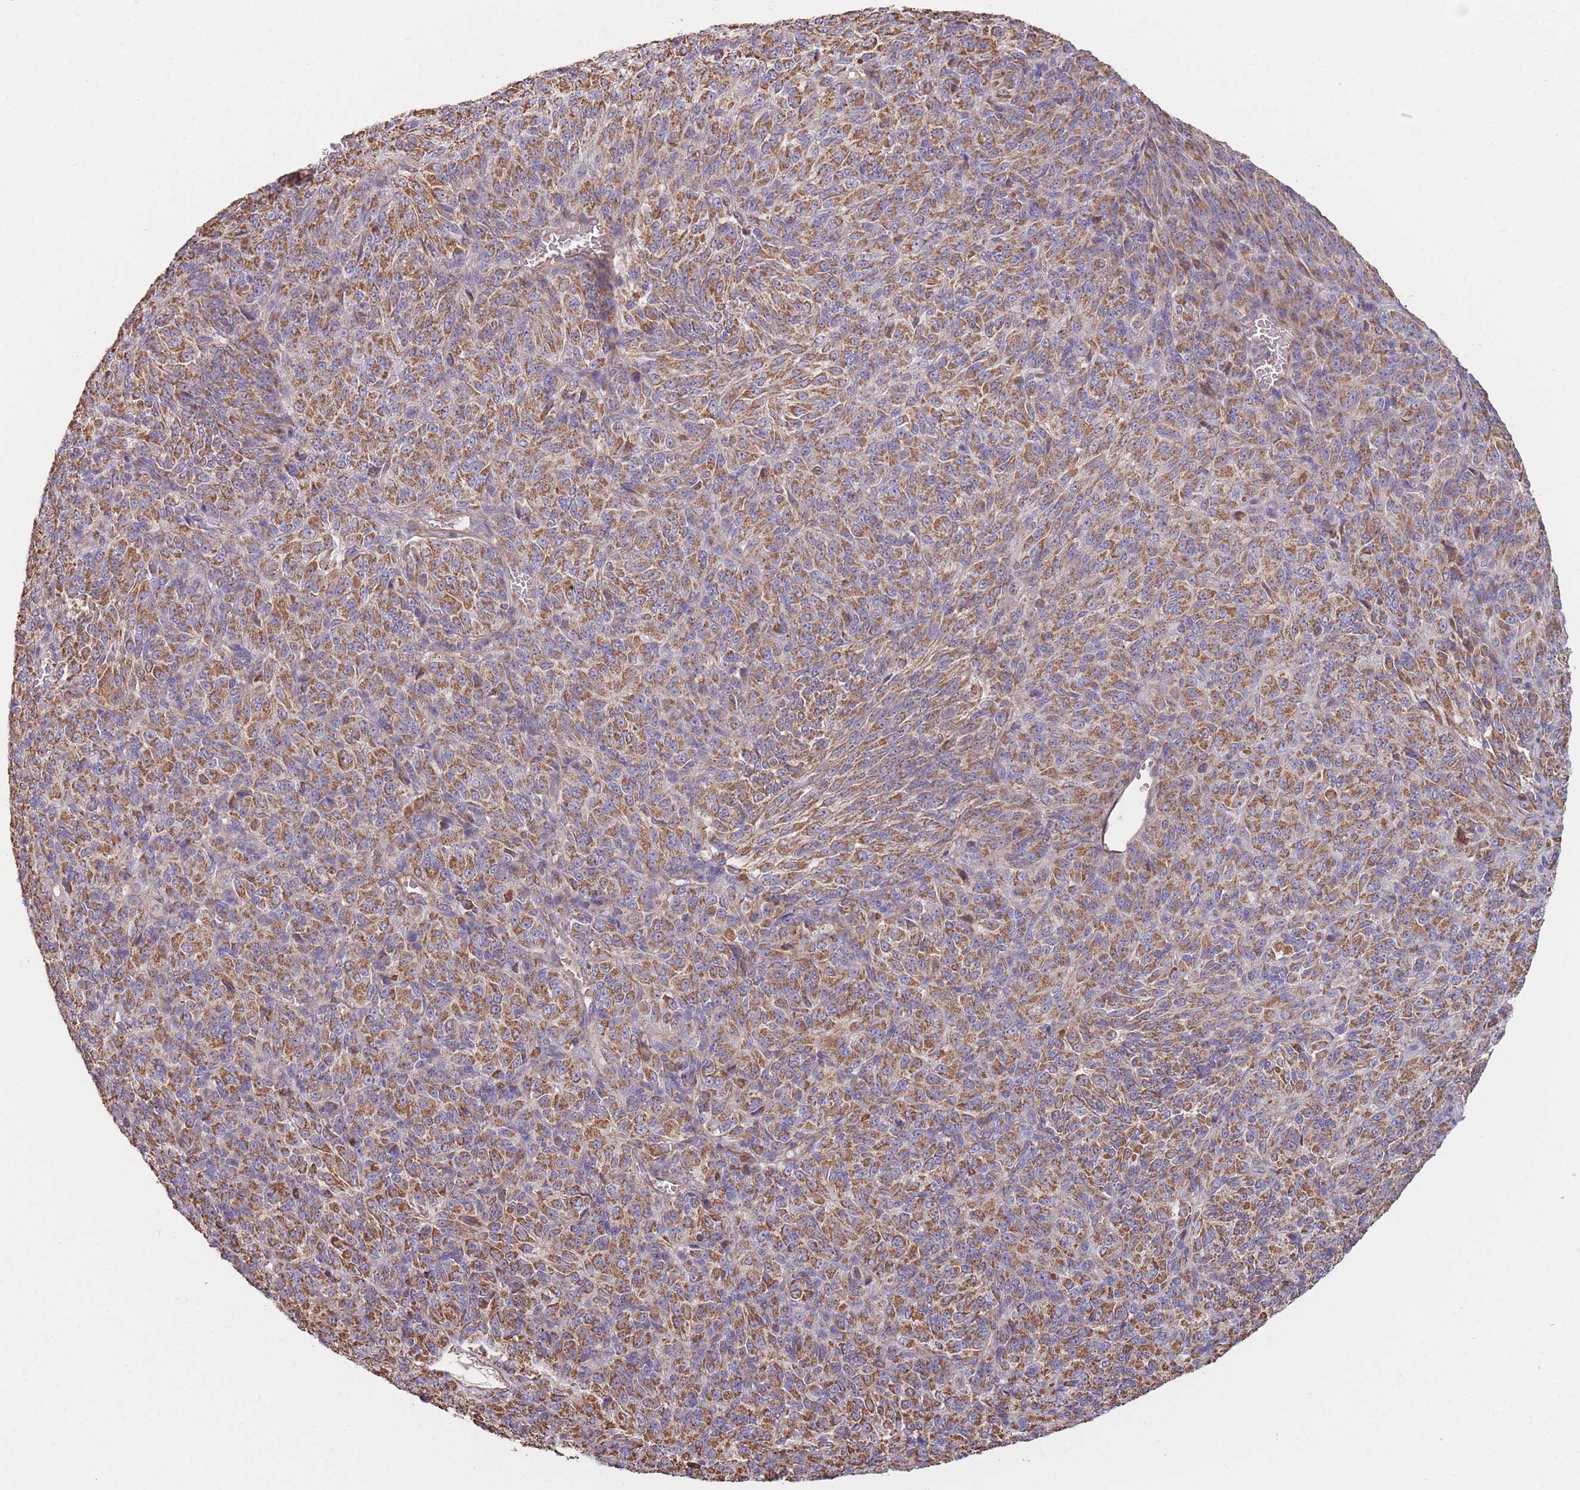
{"staining": {"intensity": "moderate", "quantity": ">75%", "location": "cytoplasmic/membranous"}, "tissue": "melanoma", "cell_type": "Tumor cells", "image_type": "cancer", "snomed": [{"axis": "morphology", "description": "Malignant melanoma, Metastatic site"}, {"axis": "topography", "description": "Brain"}], "caption": "Immunohistochemistry of malignant melanoma (metastatic site) shows medium levels of moderate cytoplasmic/membranous expression in approximately >75% of tumor cells.", "gene": "KIF16B", "patient": {"sex": "female", "age": 56}}